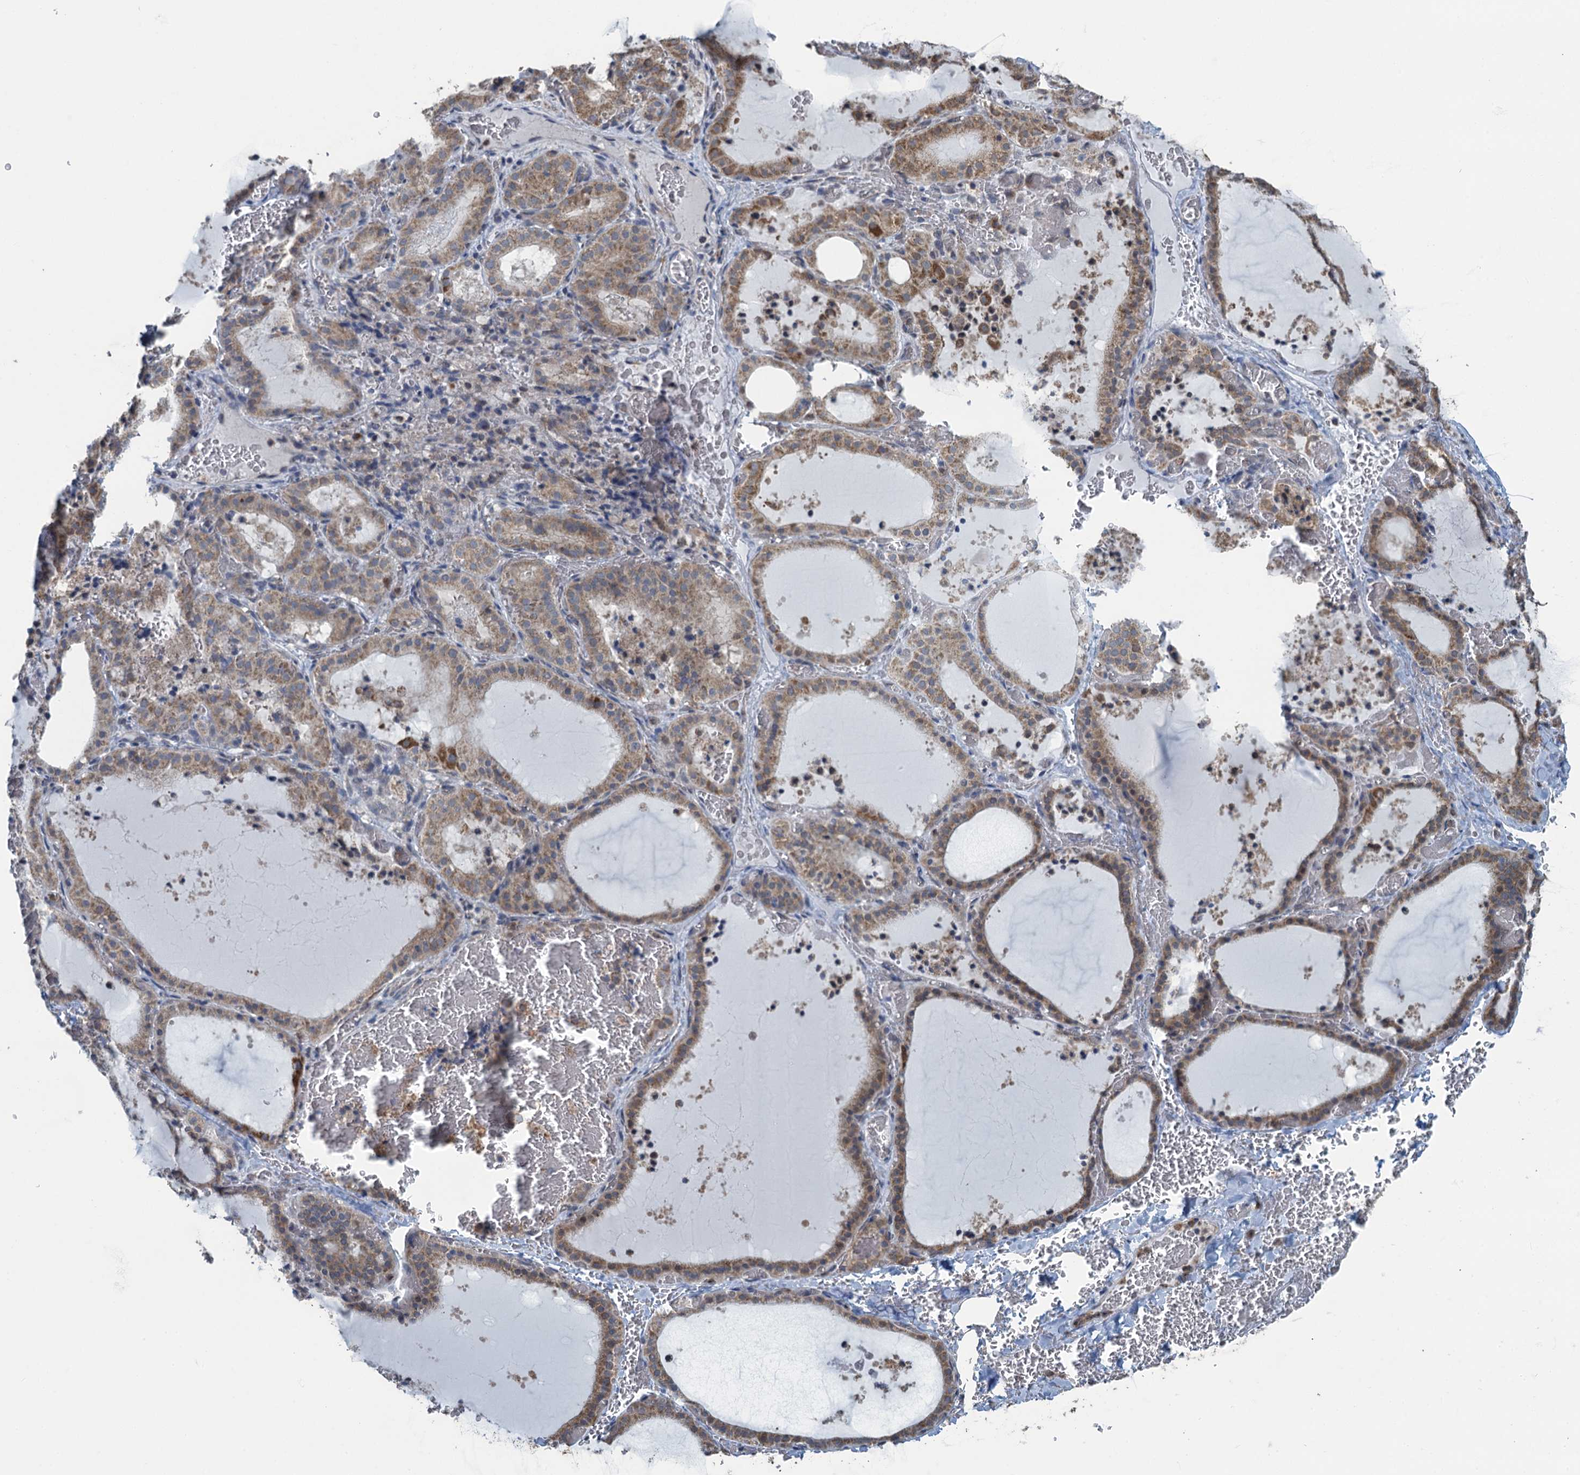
{"staining": {"intensity": "weak", "quantity": ">75%", "location": "cytoplasmic/membranous"}, "tissue": "thyroid gland", "cell_type": "Glandular cells", "image_type": "normal", "snomed": [{"axis": "morphology", "description": "Normal tissue, NOS"}, {"axis": "topography", "description": "Thyroid gland"}], "caption": "High-magnification brightfield microscopy of normal thyroid gland stained with DAB (3,3'-diaminobenzidine) (brown) and counterstained with hematoxylin (blue). glandular cells exhibit weak cytoplasmic/membranous expression is seen in about>75% of cells. (DAB (3,3'-diaminobenzidine) = brown stain, brightfield microscopy at high magnification).", "gene": "TEX35", "patient": {"sex": "female", "age": 39}}